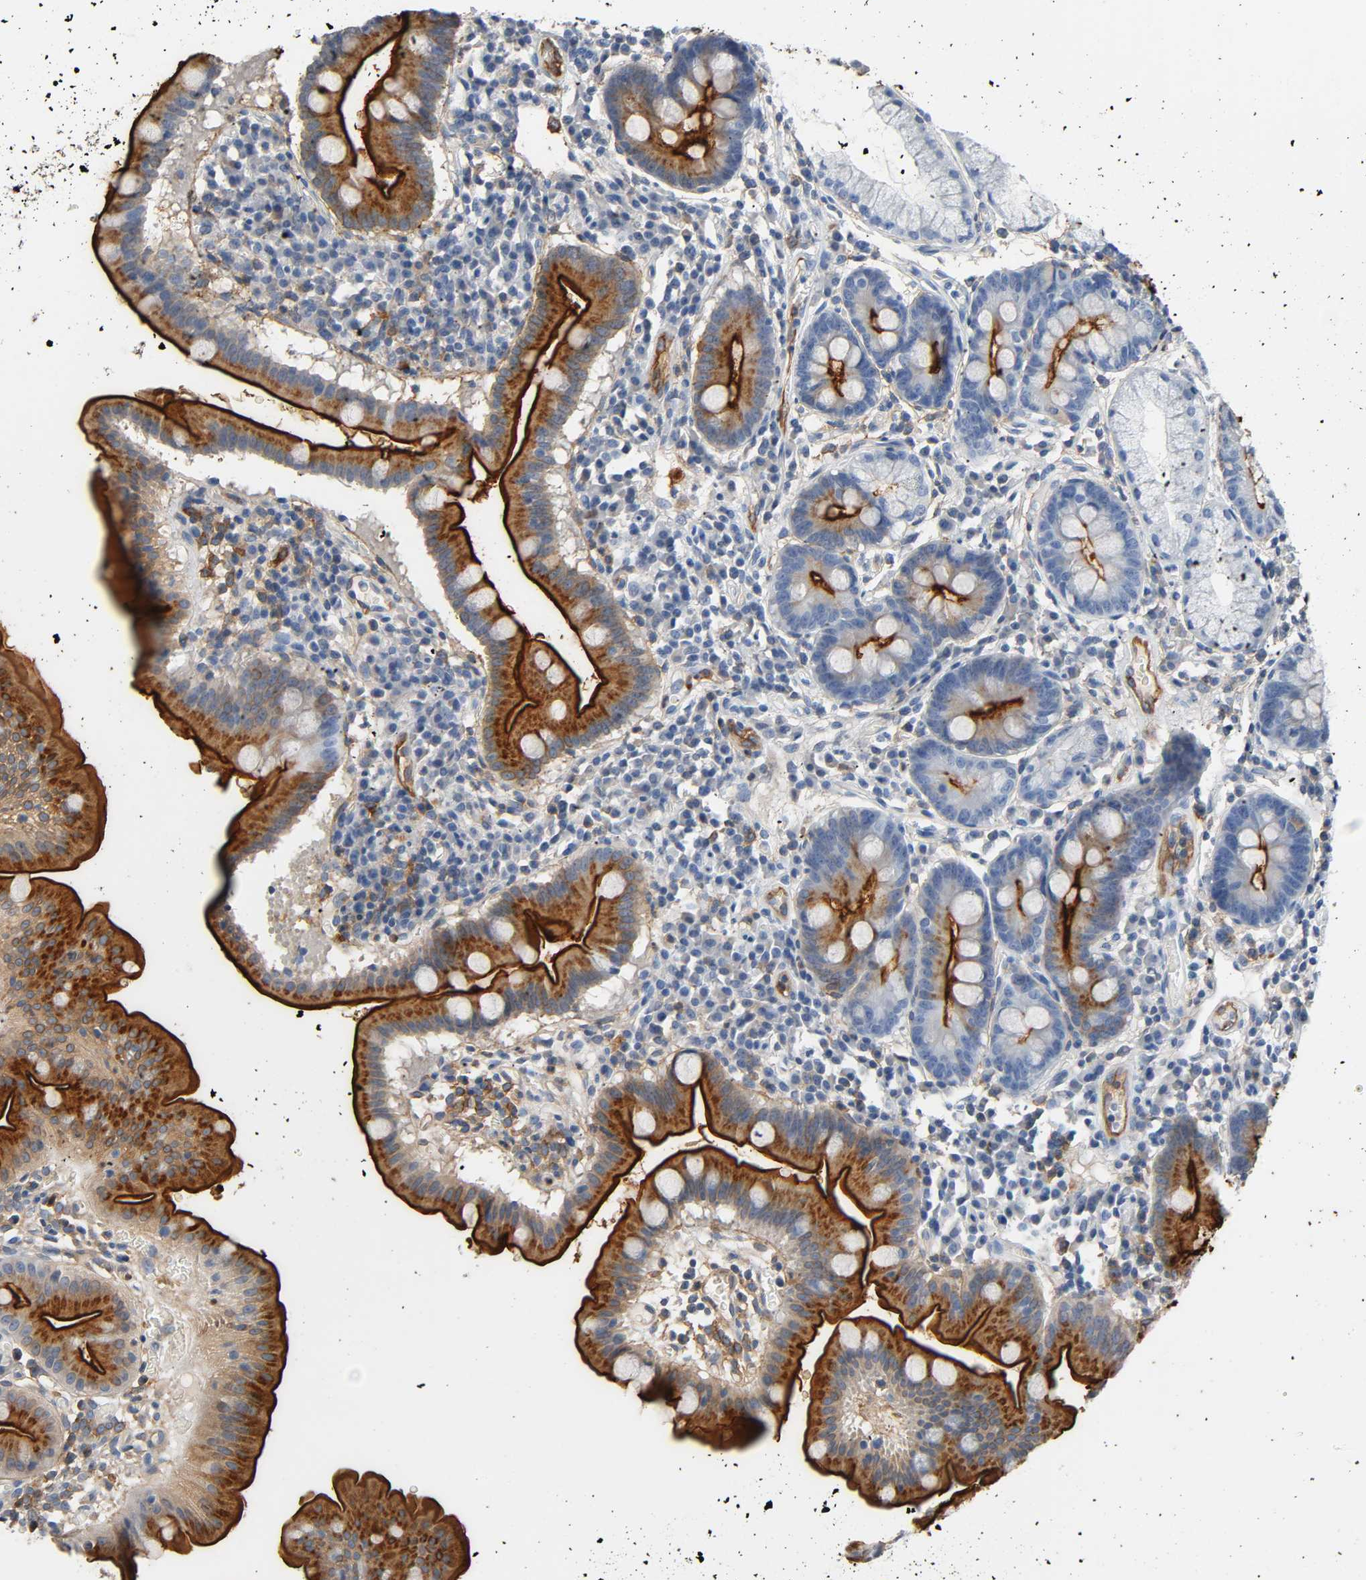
{"staining": {"intensity": "strong", "quantity": ">75%", "location": "cytoplasmic/membranous"}, "tissue": "duodenum", "cell_type": "Glandular cells", "image_type": "normal", "snomed": [{"axis": "morphology", "description": "Normal tissue, NOS"}, {"axis": "topography", "description": "Duodenum"}], "caption": "Normal duodenum exhibits strong cytoplasmic/membranous staining in about >75% of glandular cells, visualized by immunohistochemistry.", "gene": "ANPEP", "patient": {"sex": "male", "age": 50}}